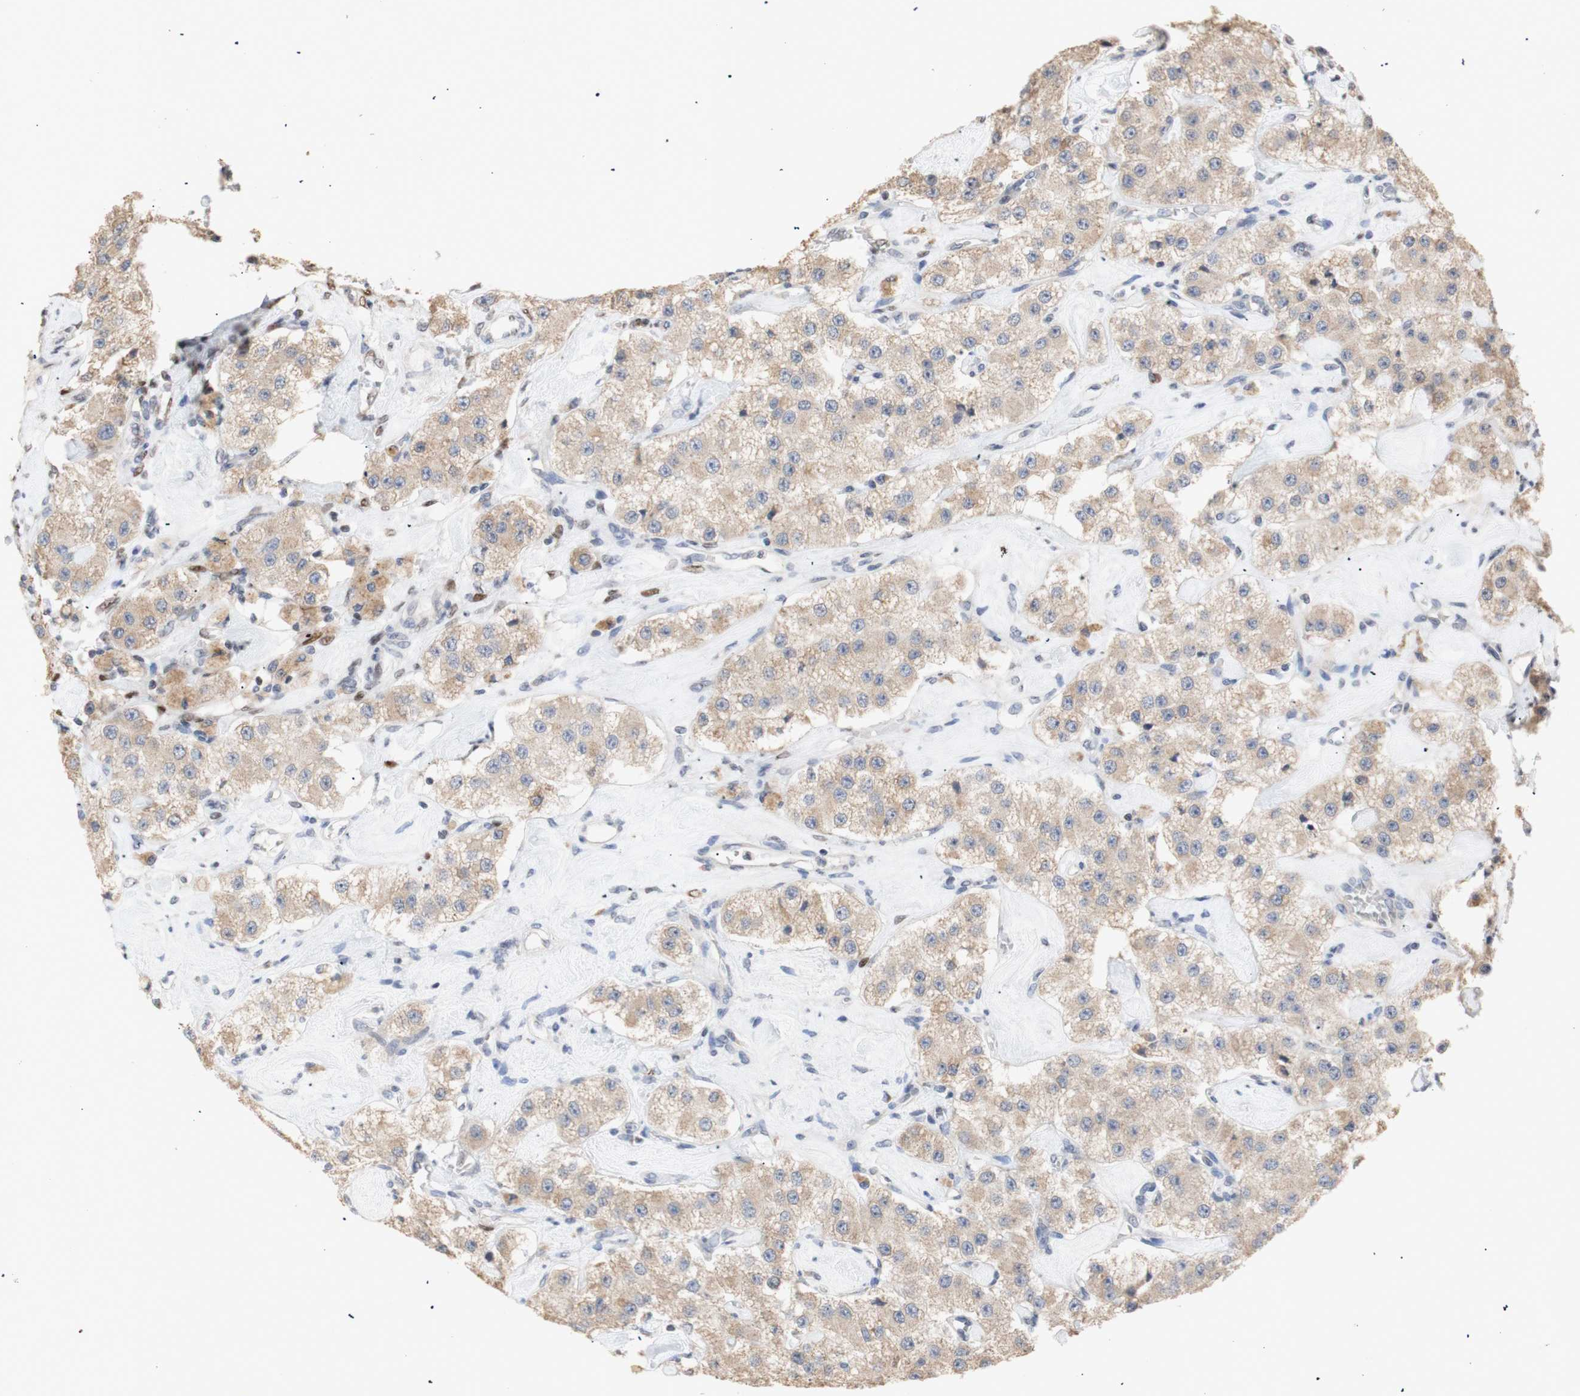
{"staining": {"intensity": "weak", "quantity": ">75%", "location": "cytoplasmic/membranous"}, "tissue": "carcinoid", "cell_type": "Tumor cells", "image_type": "cancer", "snomed": [{"axis": "morphology", "description": "Carcinoid, malignant, NOS"}, {"axis": "topography", "description": "Pancreas"}], "caption": "Malignant carcinoid stained with DAB immunohistochemistry reveals low levels of weak cytoplasmic/membranous expression in about >75% of tumor cells.", "gene": "FOSB", "patient": {"sex": "male", "age": 41}}